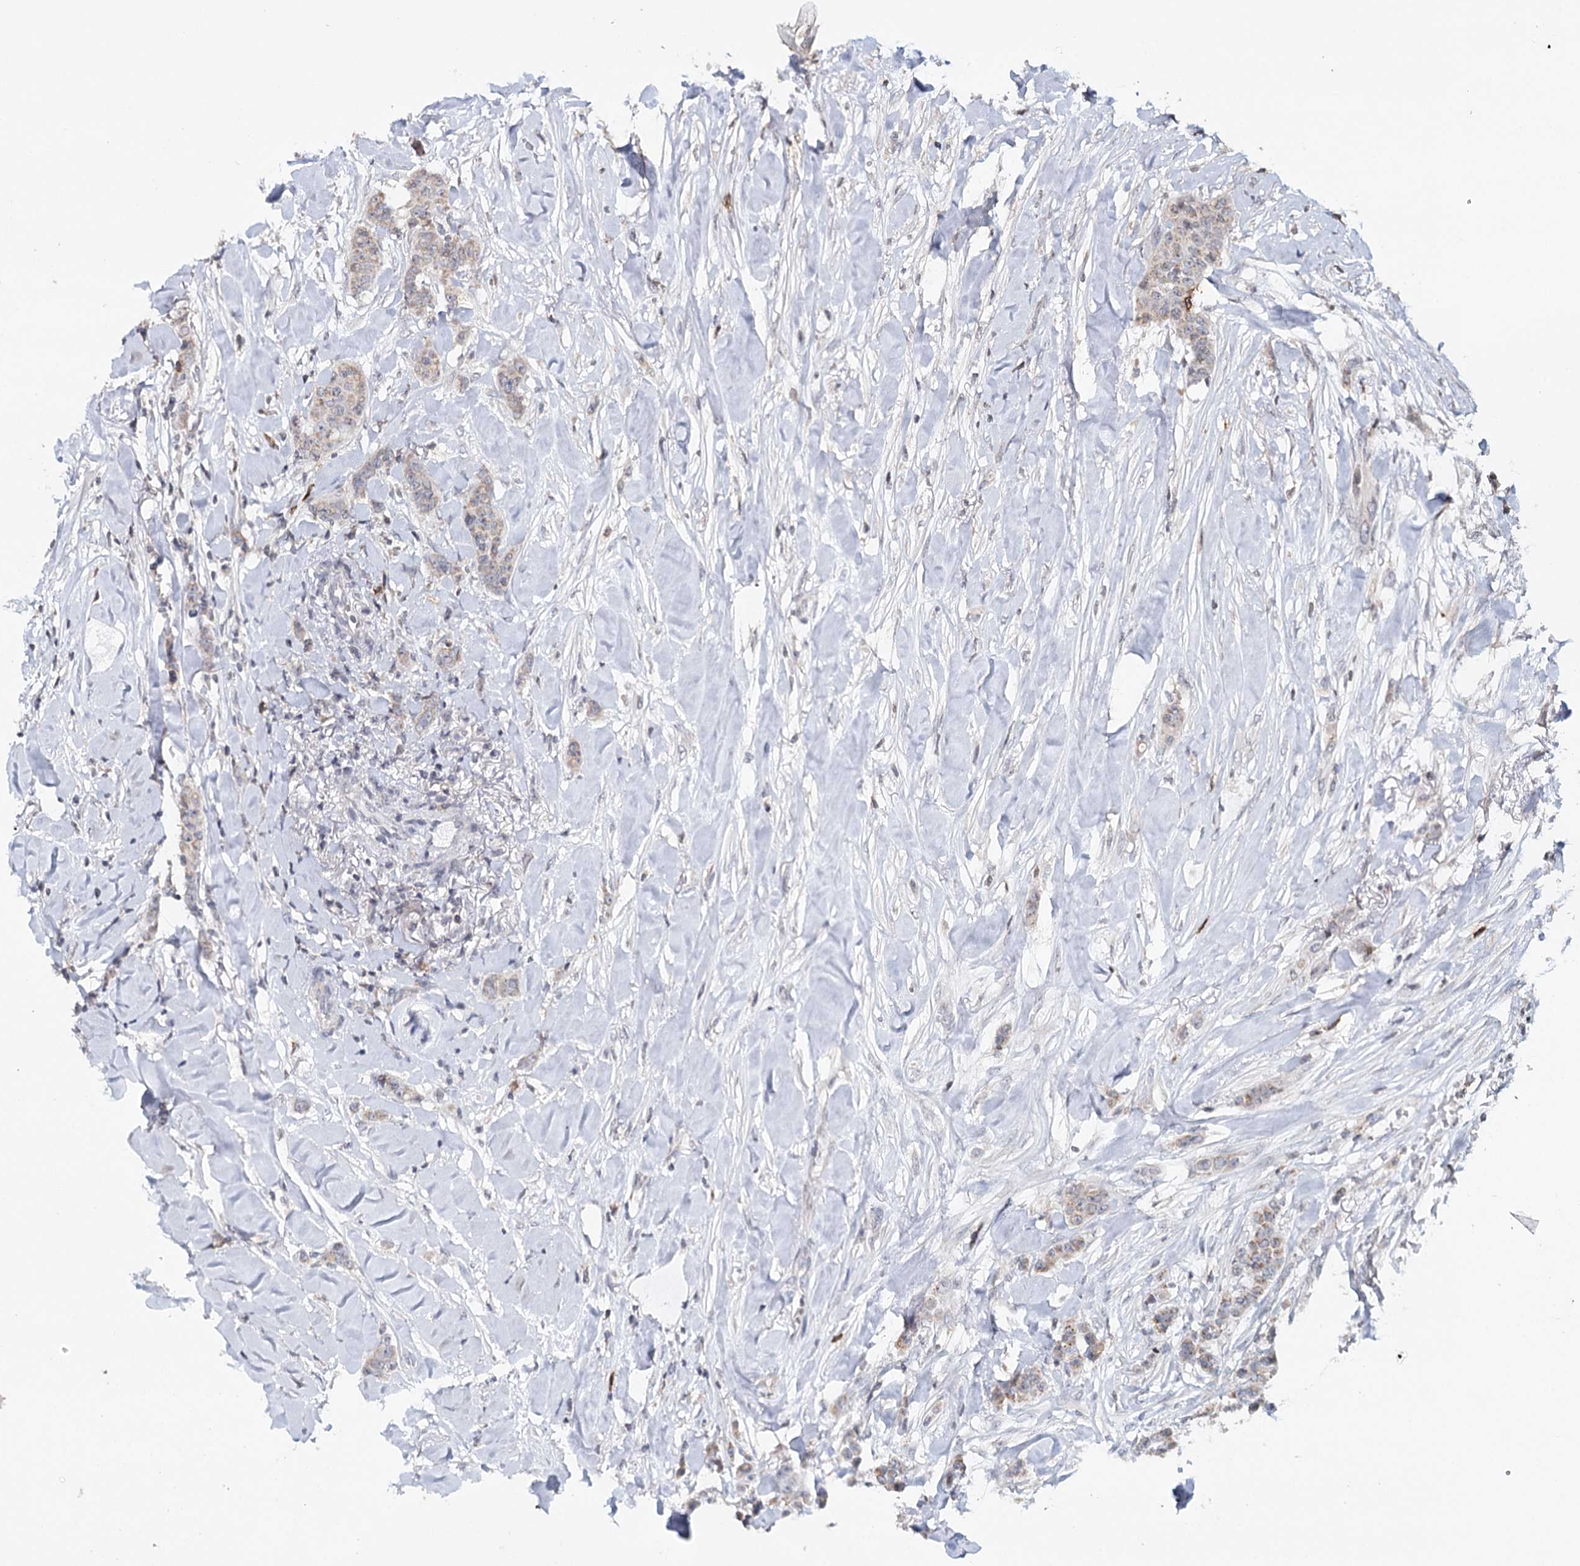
{"staining": {"intensity": "weak", "quantity": "<25%", "location": "cytoplasmic/membranous"}, "tissue": "breast cancer", "cell_type": "Tumor cells", "image_type": "cancer", "snomed": [{"axis": "morphology", "description": "Duct carcinoma"}, {"axis": "topography", "description": "Breast"}], "caption": "A photomicrograph of human invasive ductal carcinoma (breast) is negative for staining in tumor cells. Brightfield microscopy of immunohistochemistry stained with DAB (3,3'-diaminobenzidine) (brown) and hematoxylin (blue), captured at high magnification.", "gene": "ICOS", "patient": {"sex": "female", "age": 40}}